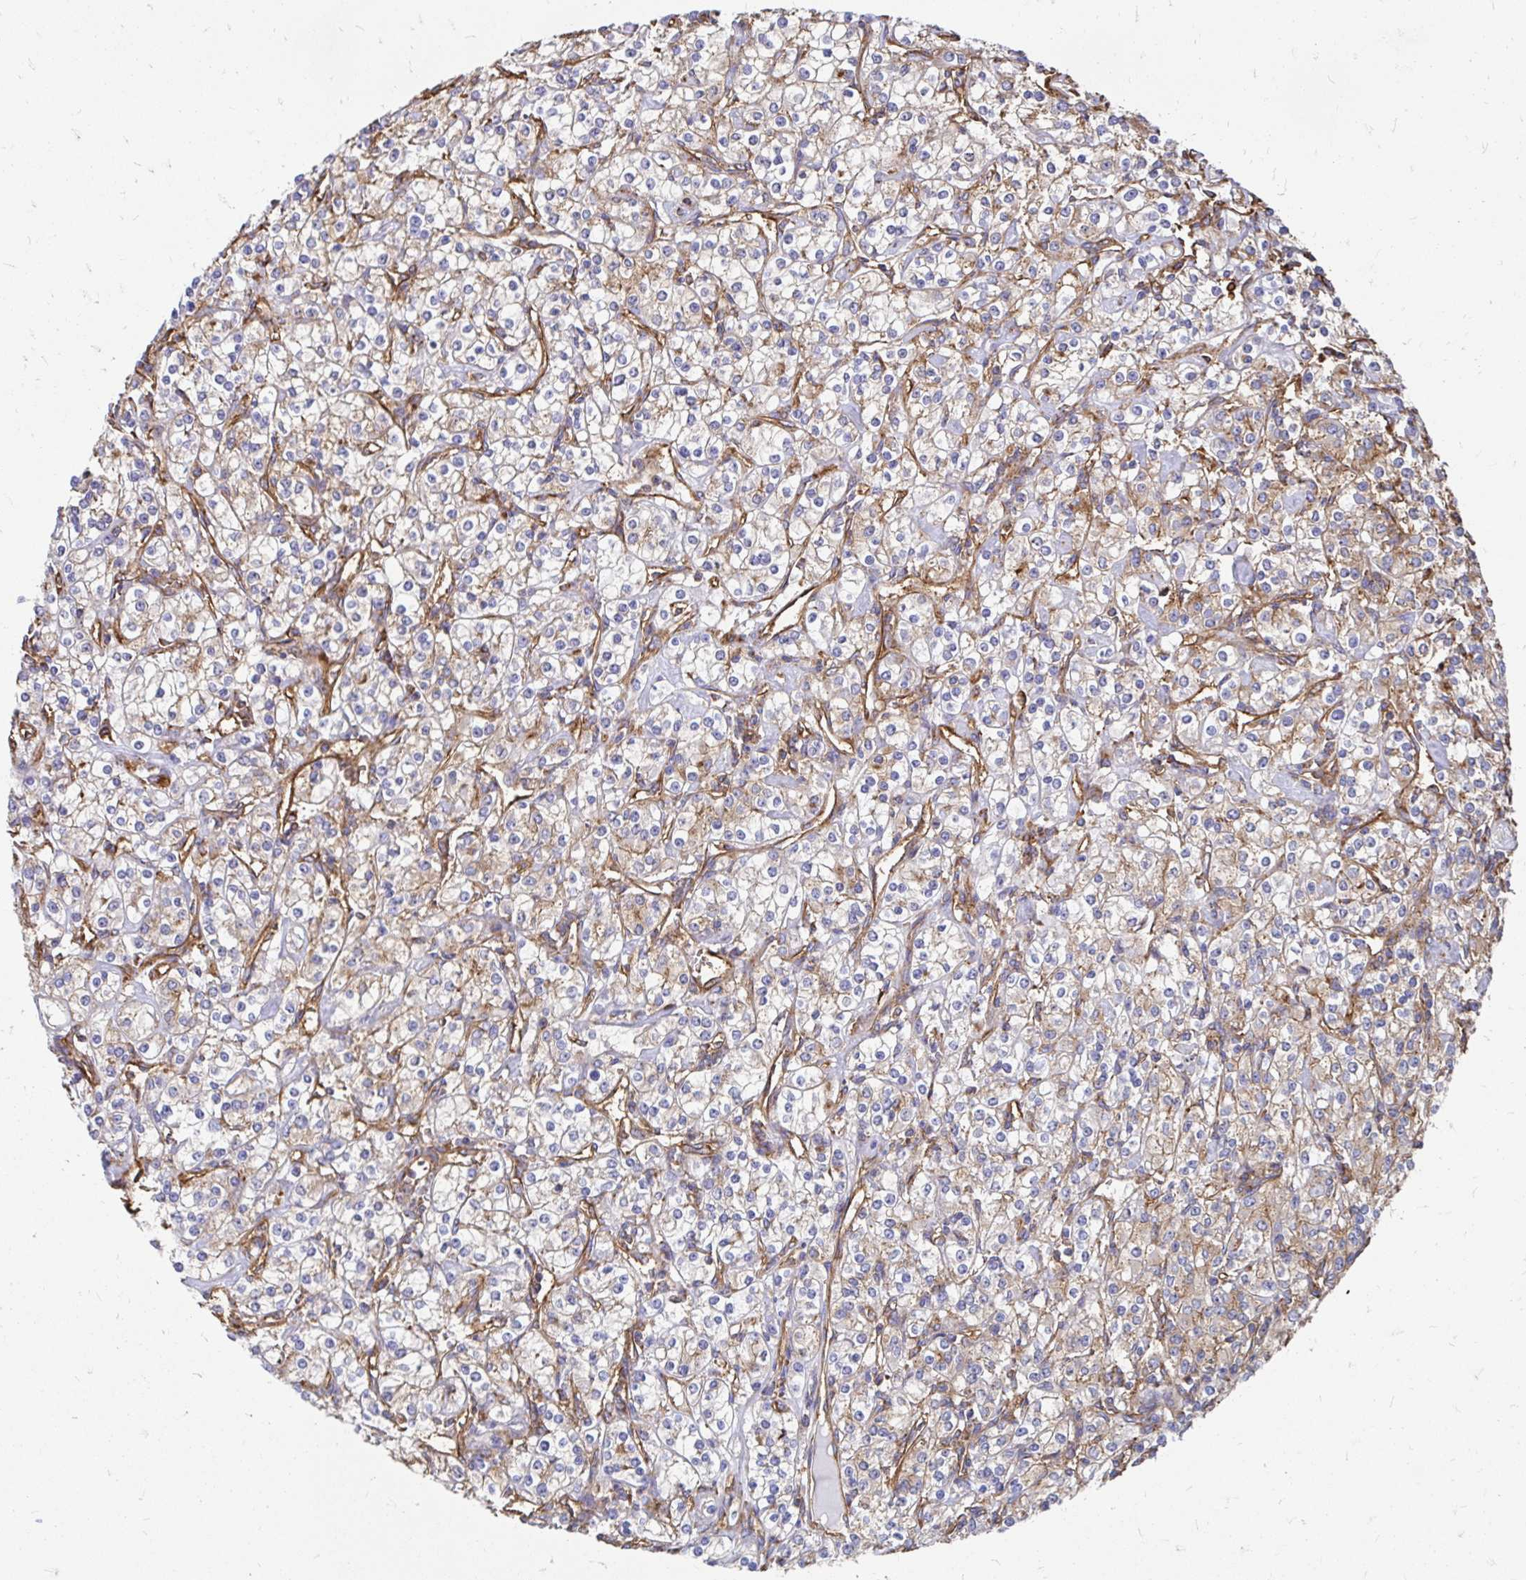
{"staining": {"intensity": "weak", "quantity": "25%-75%", "location": "cytoplasmic/membranous"}, "tissue": "renal cancer", "cell_type": "Tumor cells", "image_type": "cancer", "snomed": [{"axis": "morphology", "description": "Adenocarcinoma, NOS"}, {"axis": "topography", "description": "Kidney"}], "caption": "Protein analysis of renal cancer (adenocarcinoma) tissue reveals weak cytoplasmic/membranous staining in approximately 25%-75% of tumor cells.", "gene": "CLTC", "patient": {"sex": "male", "age": 77}}